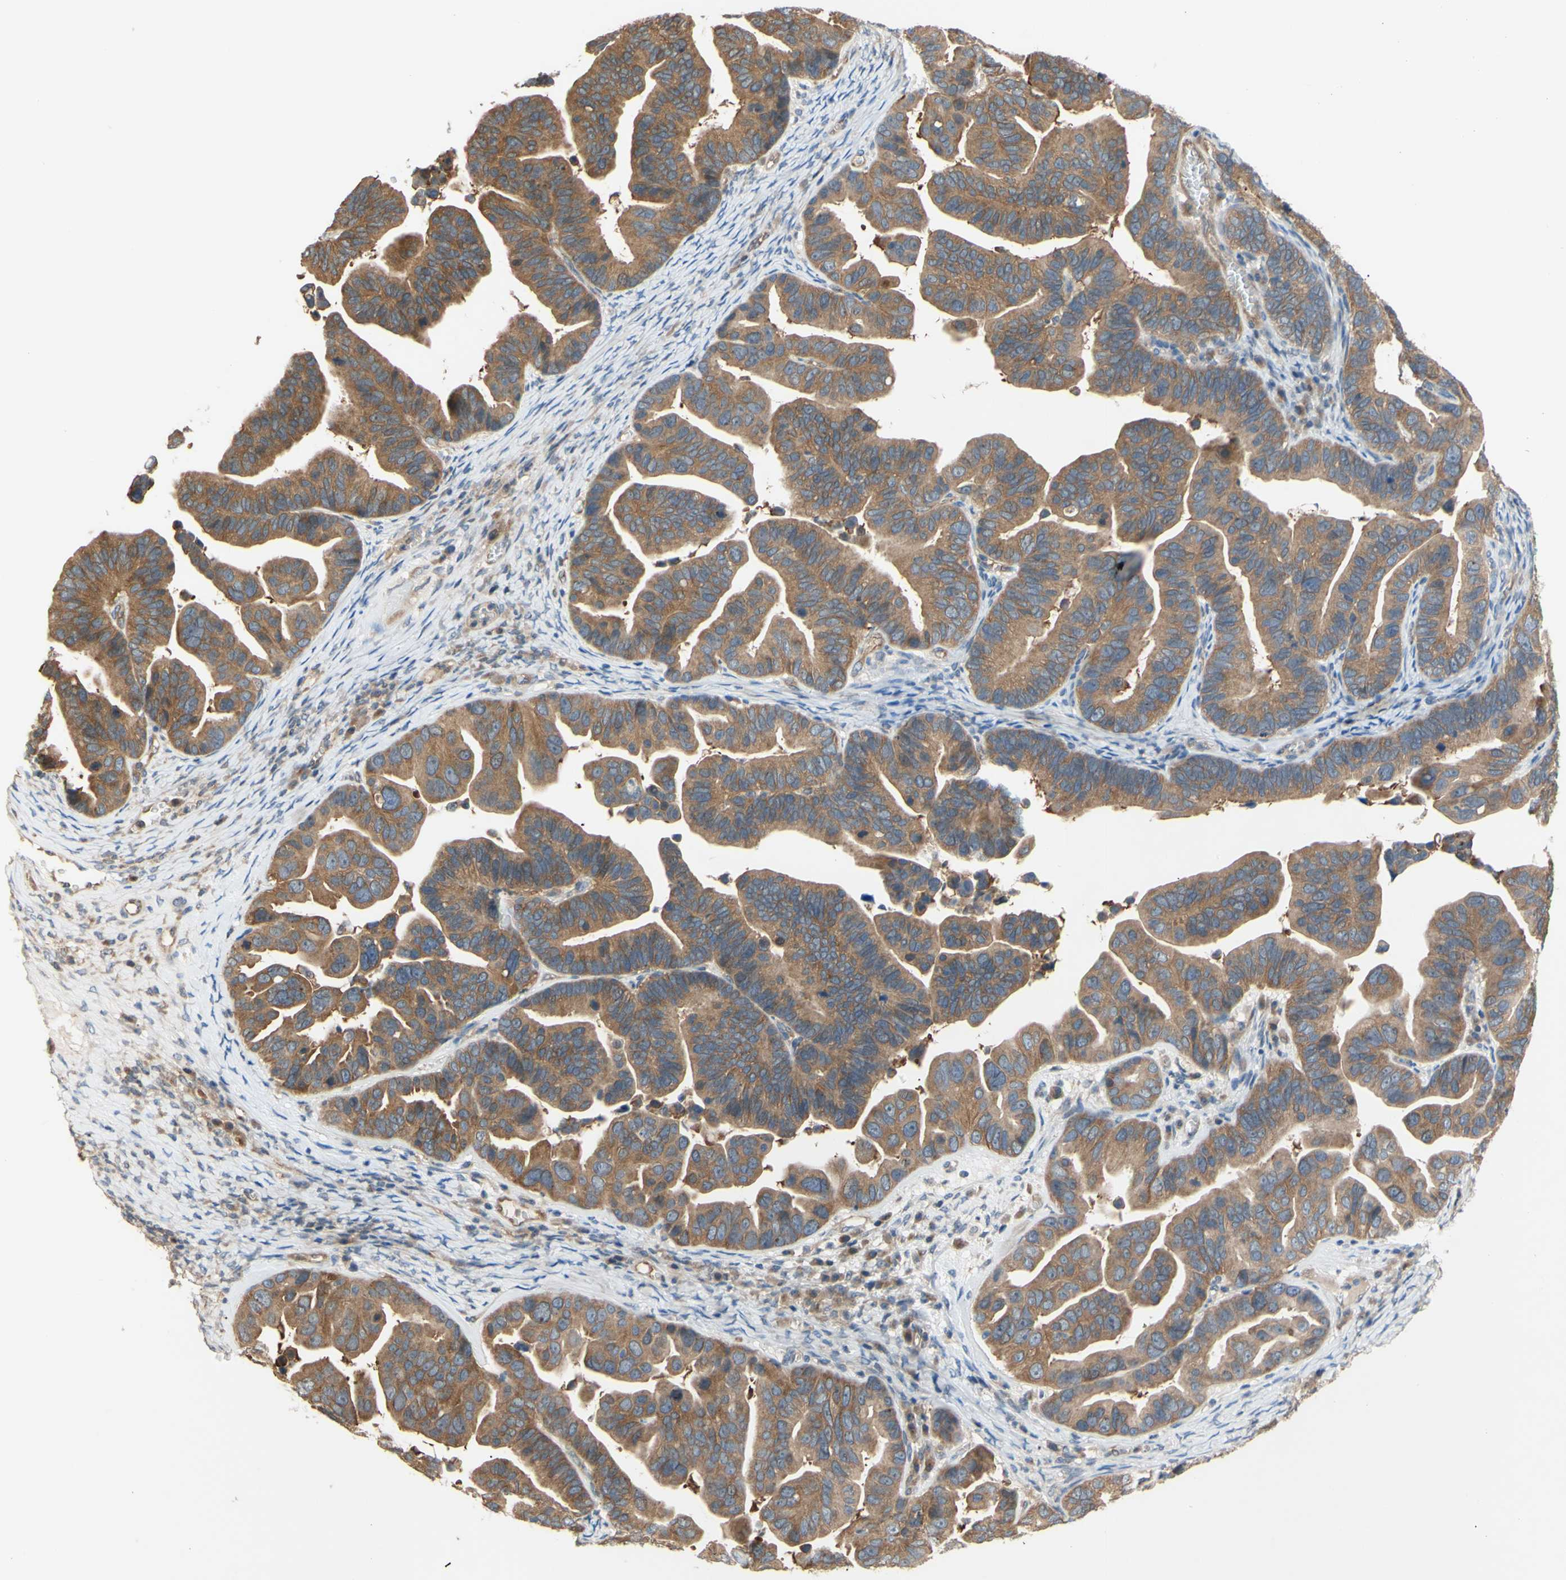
{"staining": {"intensity": "moderate", "quantity": ">75%", "location": "cytoplasmic/membranous"}, "tissue": "ovarian cancer", "cell_type": "Tumor cells", "image_type": "cancer", "snomed": [{"axis": "morphology", "description": "Cystadenocarcinoma, serous, NOS"}, {"axis": "topography", "description": "Ovary"}], "caption": "Ovarian cancer was stained to show a protein in brown. There is medium levels of moderate cytoplasmic/membranous expression in approximately >75% of tumor cells. (DAB IHC, brown staining for protein, blue staining for nuclei).", "gene": "DYNLRB1", "patient": {"sex": "female", "age": 56}}